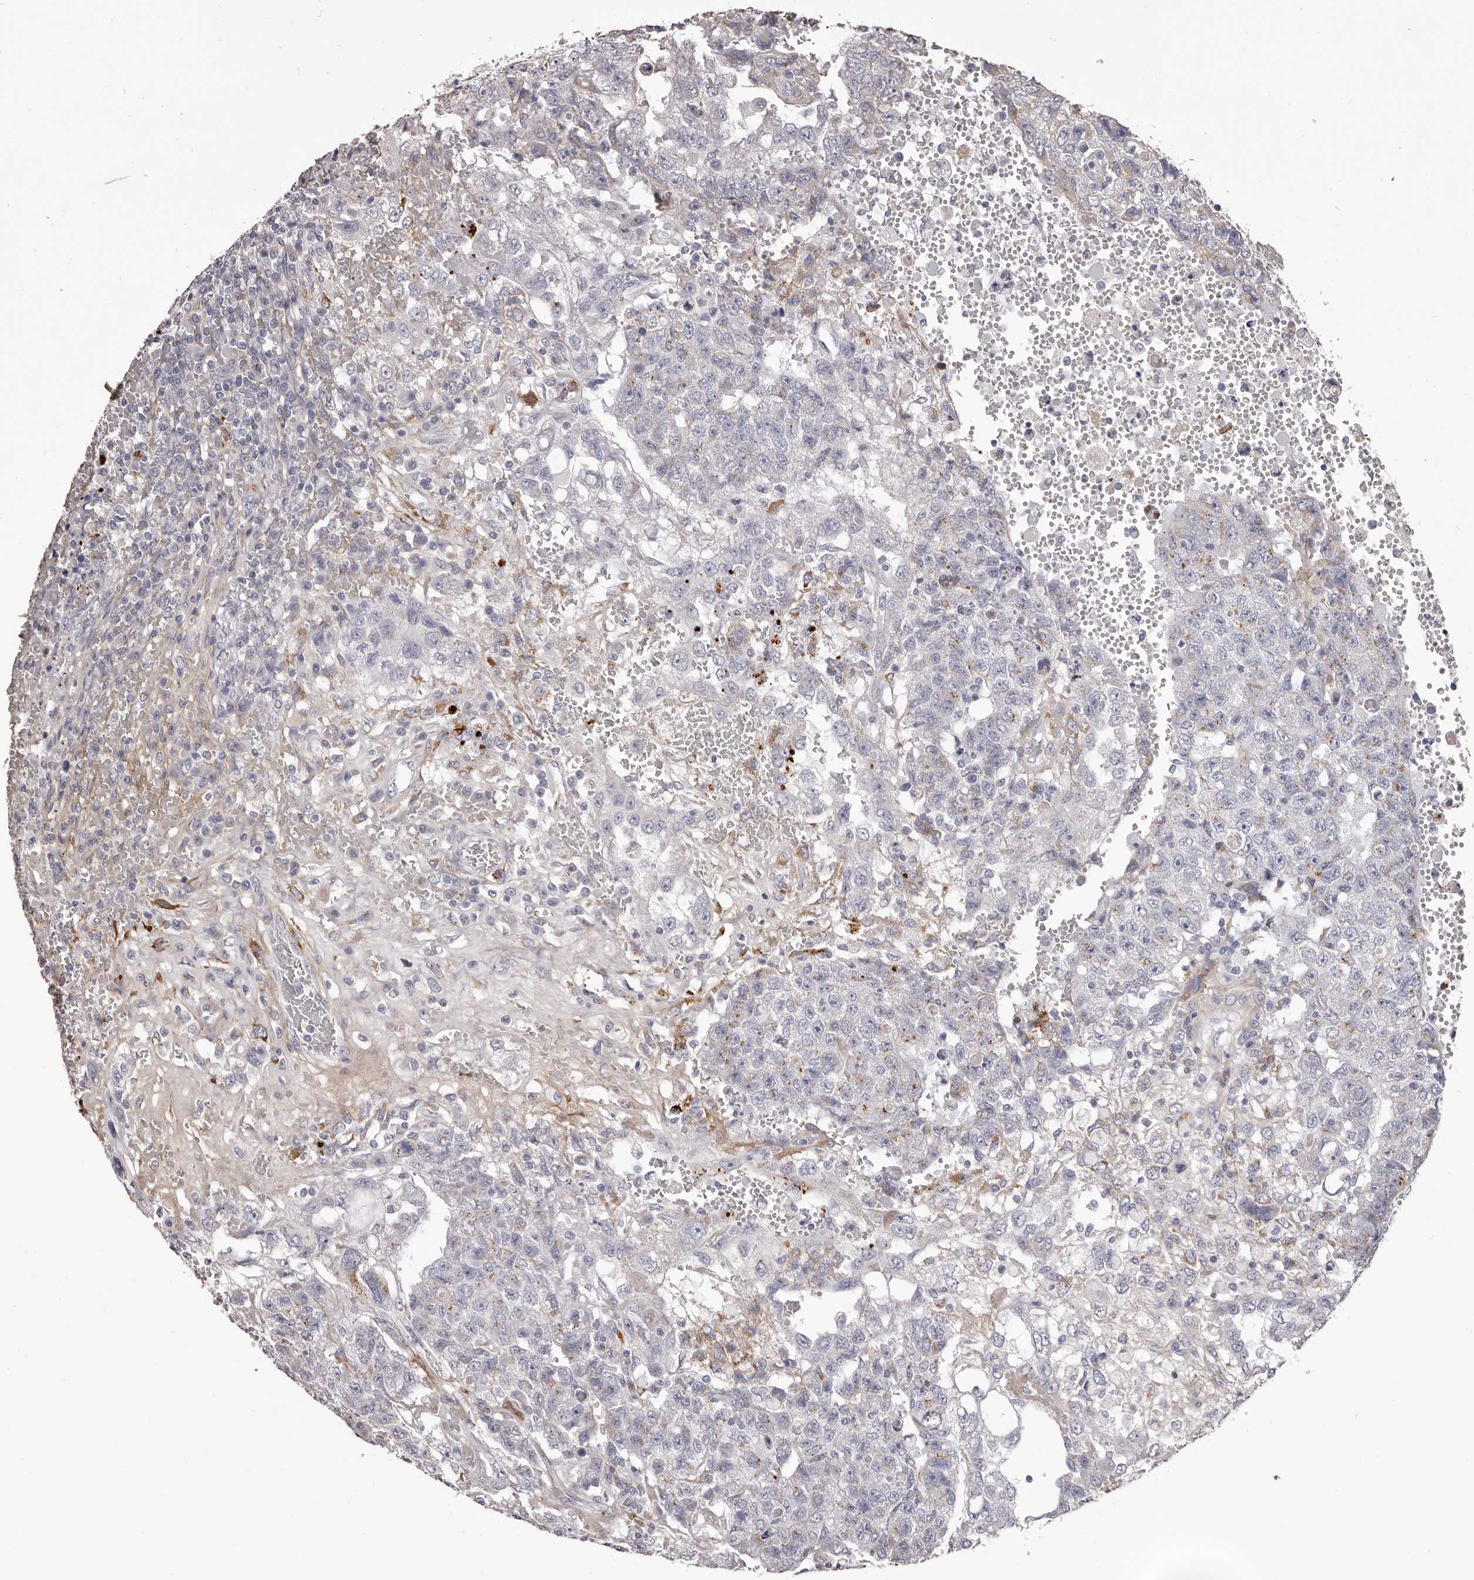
{"staining": {"intensity": "negative", "quantity": "none", "location": "none"}, "tissue": "testis cancer", "cell_type": "Tumor cells", "image_type": "cancer", "snomed": [{"axis": "morphology", "description": "Carcinoma, Embryonal, NOS"}, {"axis": "topography", "description": "Testis"}], "caption": "Tumor cells are negative for protein expression in human testis cancer.", "gene": "COL6A1", "patient": {"sex": "male", "age": 26}}